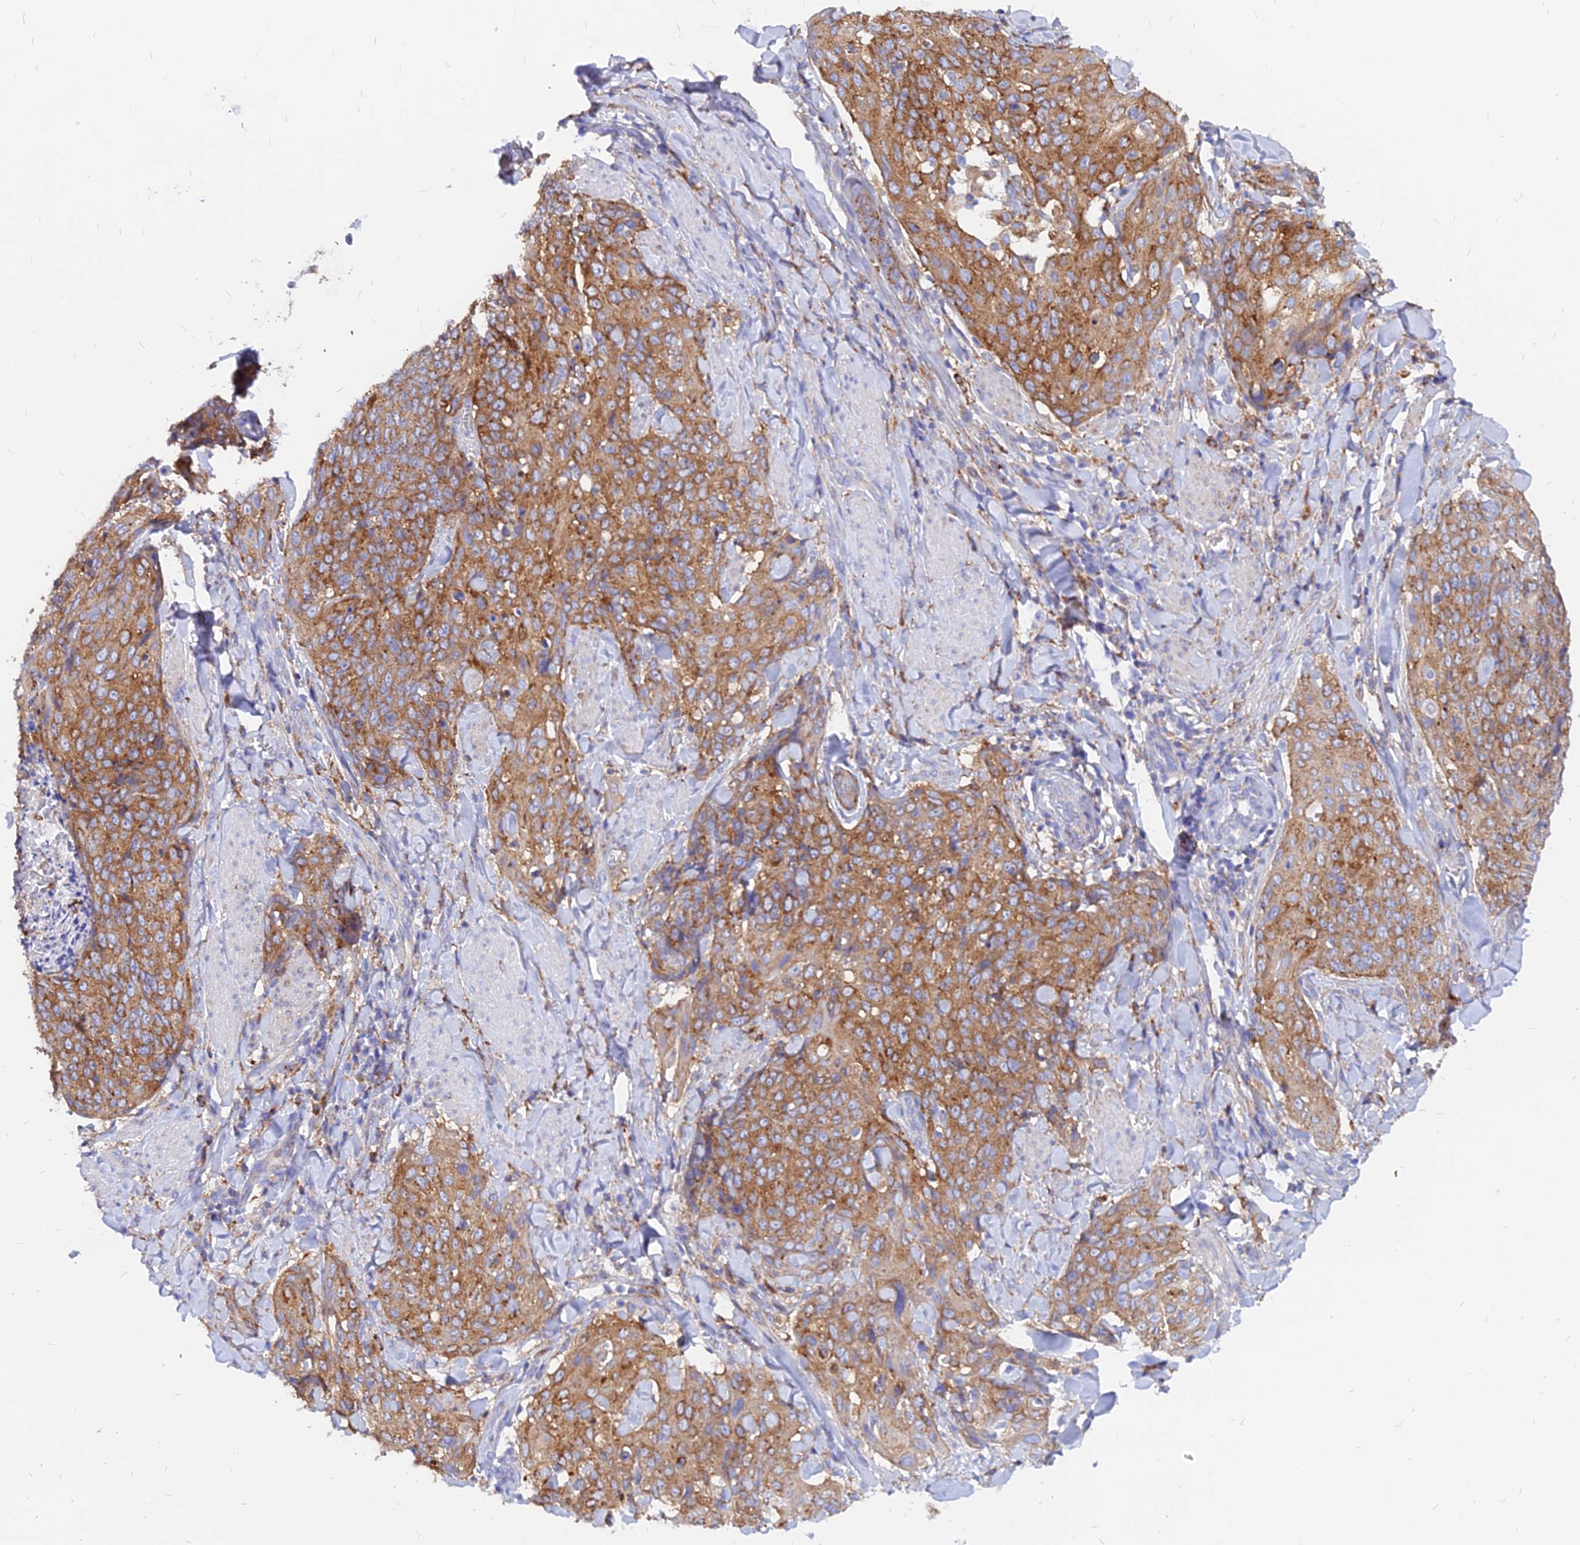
{"staining": {"intensity": "moderate", "quantity": ">75%", "location": "cytoplasmic/membranous"}, "tissue": "skin cancer", "cell_type": "Tumor cells", "image_type": "cancer", "snomed": [{"axis": "morphology", "description": "Squamous cell carcinoma, NOS"}, {"axis": "topography", "description": "Skin"}, {"axis": "topography", "description": "Vulva"}], "caption": "The photomicrograph reveals staining of skin cancer (squamous cell carcinoma), revealing moderate cytoplasmic/membranous protein positivity (brown color) within tumor cells.", "gene": "AGTRAP", "patient": {"sex": "female", "age": 85}}